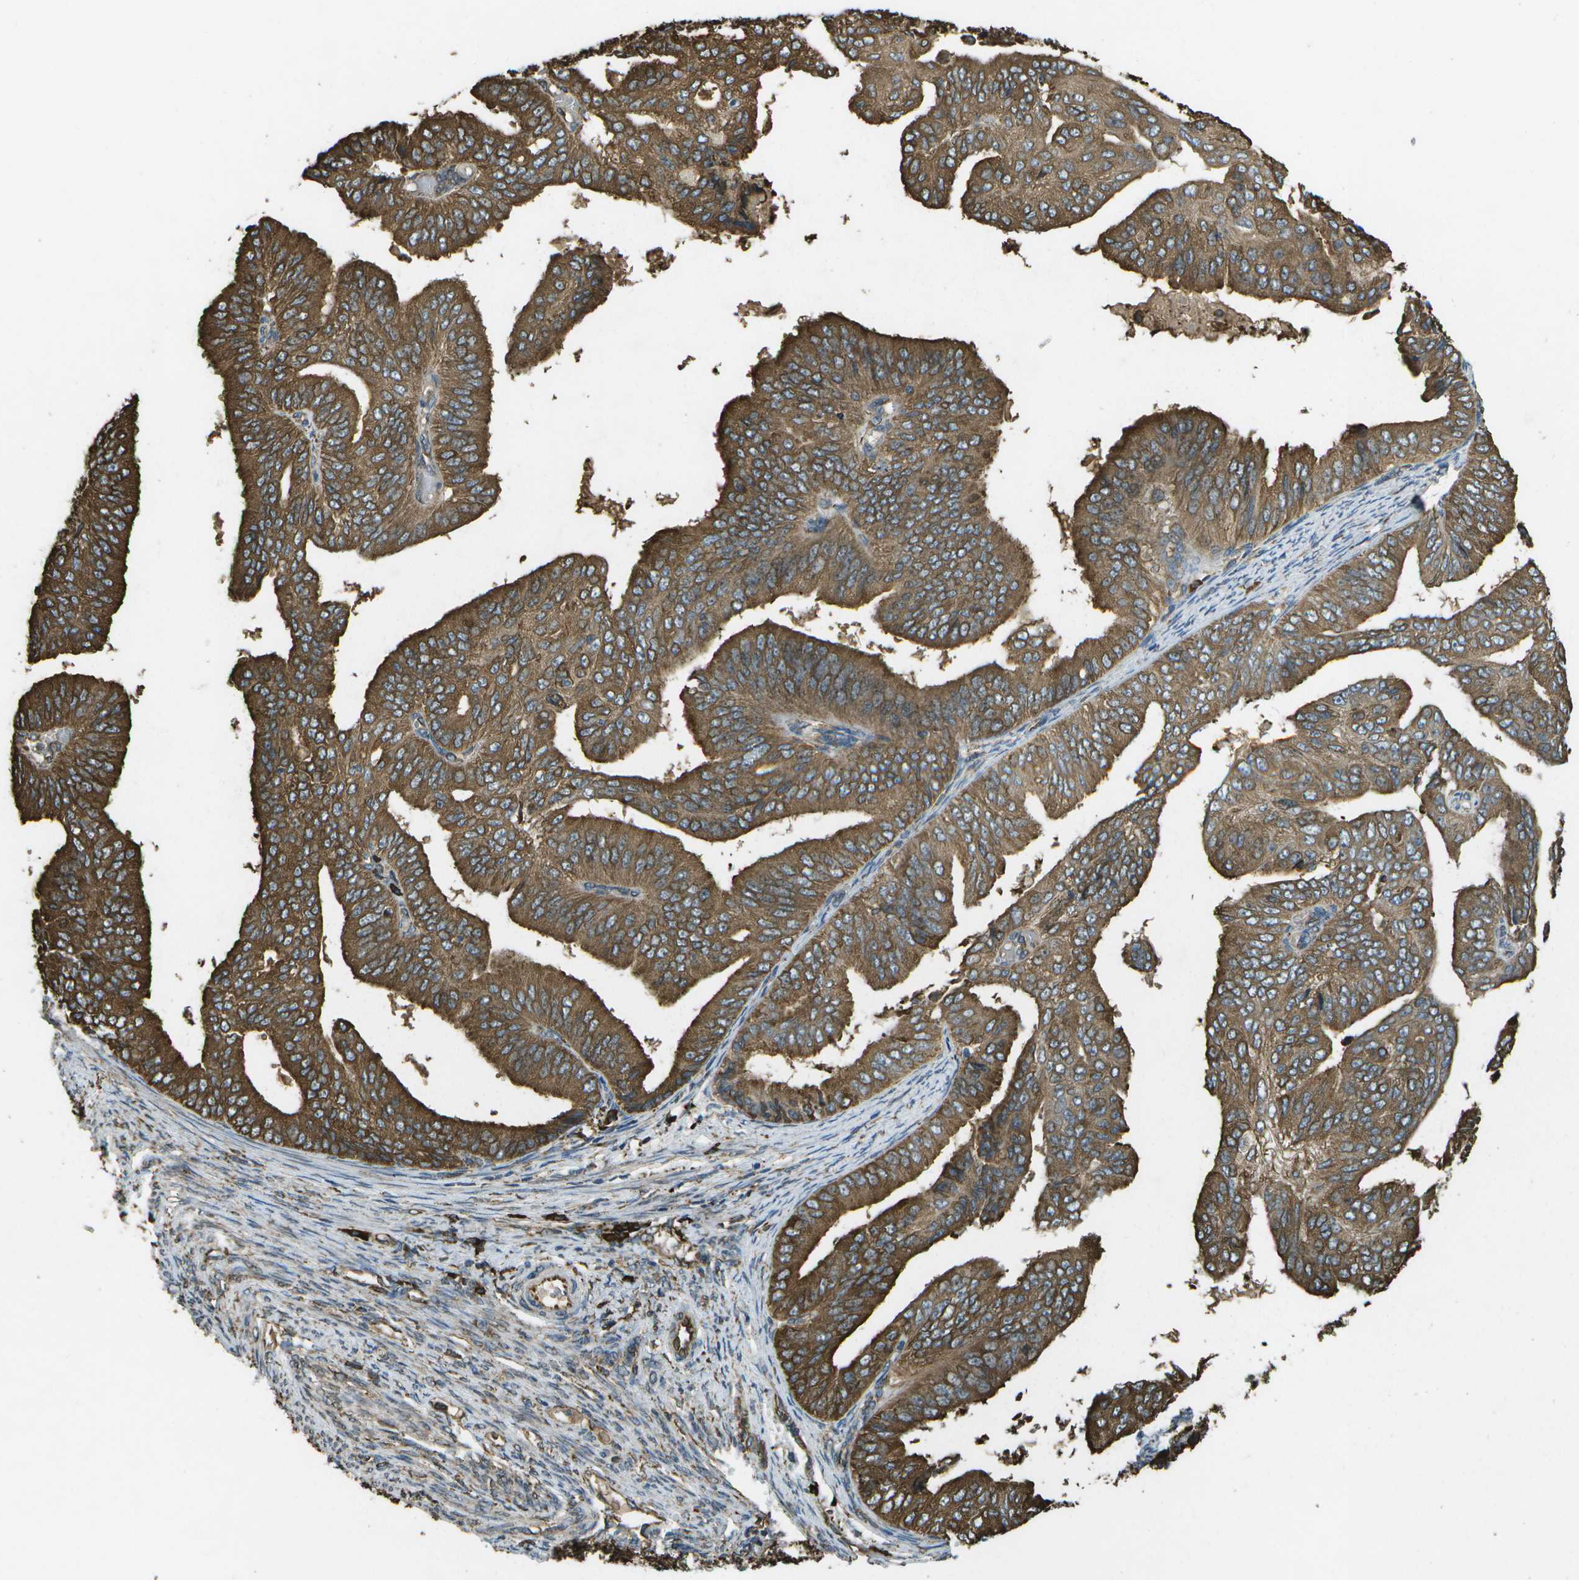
{"staining": {"intensity": "strong", "quantity": ">75%", "location": "cytoplasmic/membranous"}, "tissue": "endometrial cancer", "cell_type": "Tumor cells", "image_type": "cancer", "snomed": [{"axis": "morphology", "description": "Adenocarcinoma, NOS"}, {"axis": "topography", "description": "Endometrium"}], "caption": "An immunohistochemistry photomicrograph of tumor tissue is shown. Protein staining in brown shows strong cytoplasmic/membranous positivity in endometrial cancer within tumor cells.", "gene": "PDIA4", "patient": {"sex": "female", "age": 58}}